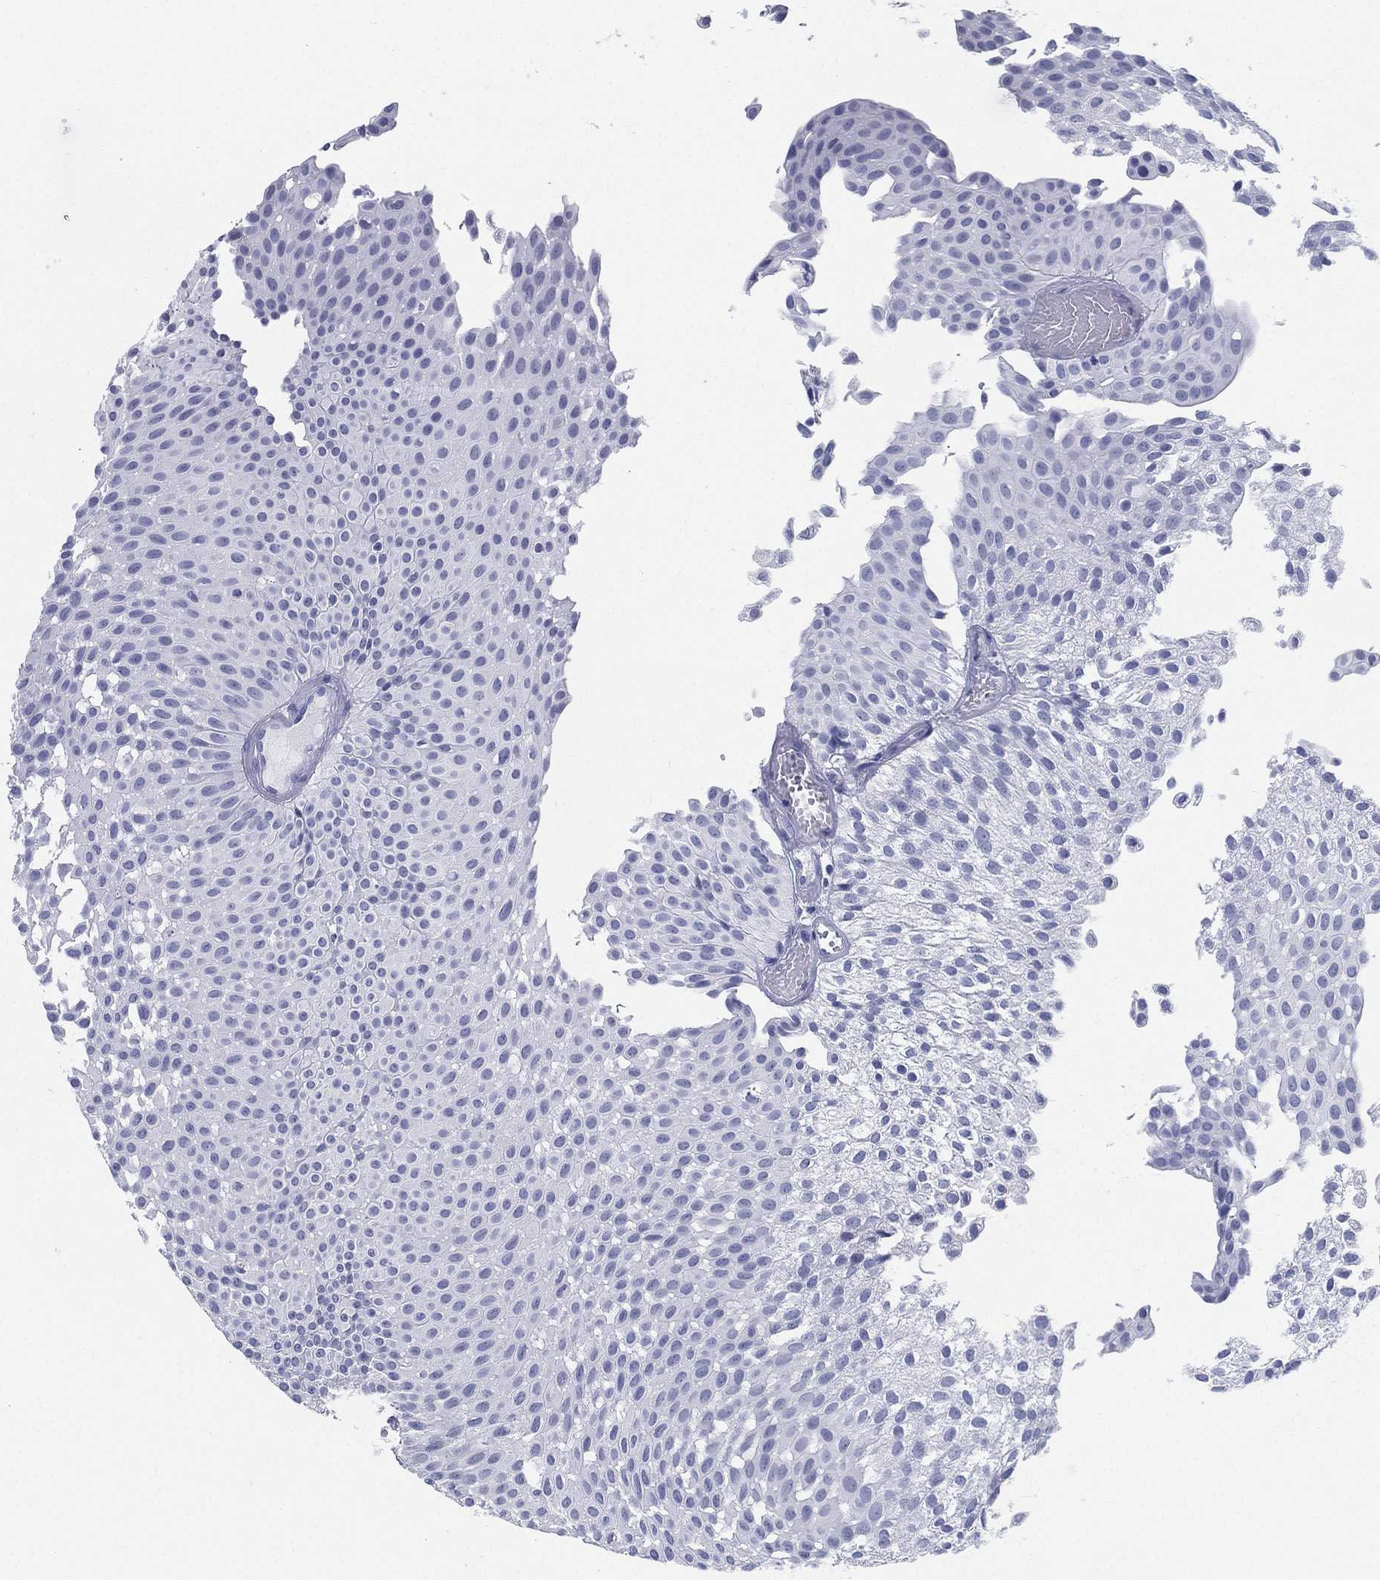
{"staining": {"intensity": "negative", "quantity": "none", "location": "none"}, "tissue": "urothelial cancer", "cell_type": "Tumor cells", "image_type": "cancer", "snomed": [{"axis": "morphology", "description": "Urothelial carcinoma, Low grade"}, {"axis": "topography", "description": "Urinary bladder"}], "caption": "Low-grade urothelial carcinoma was stained to show a protein in brown. There is no significant staining in tumor cells.", "gene": "ATP1B2", "patient": {"sex": "male", "age": 64}}